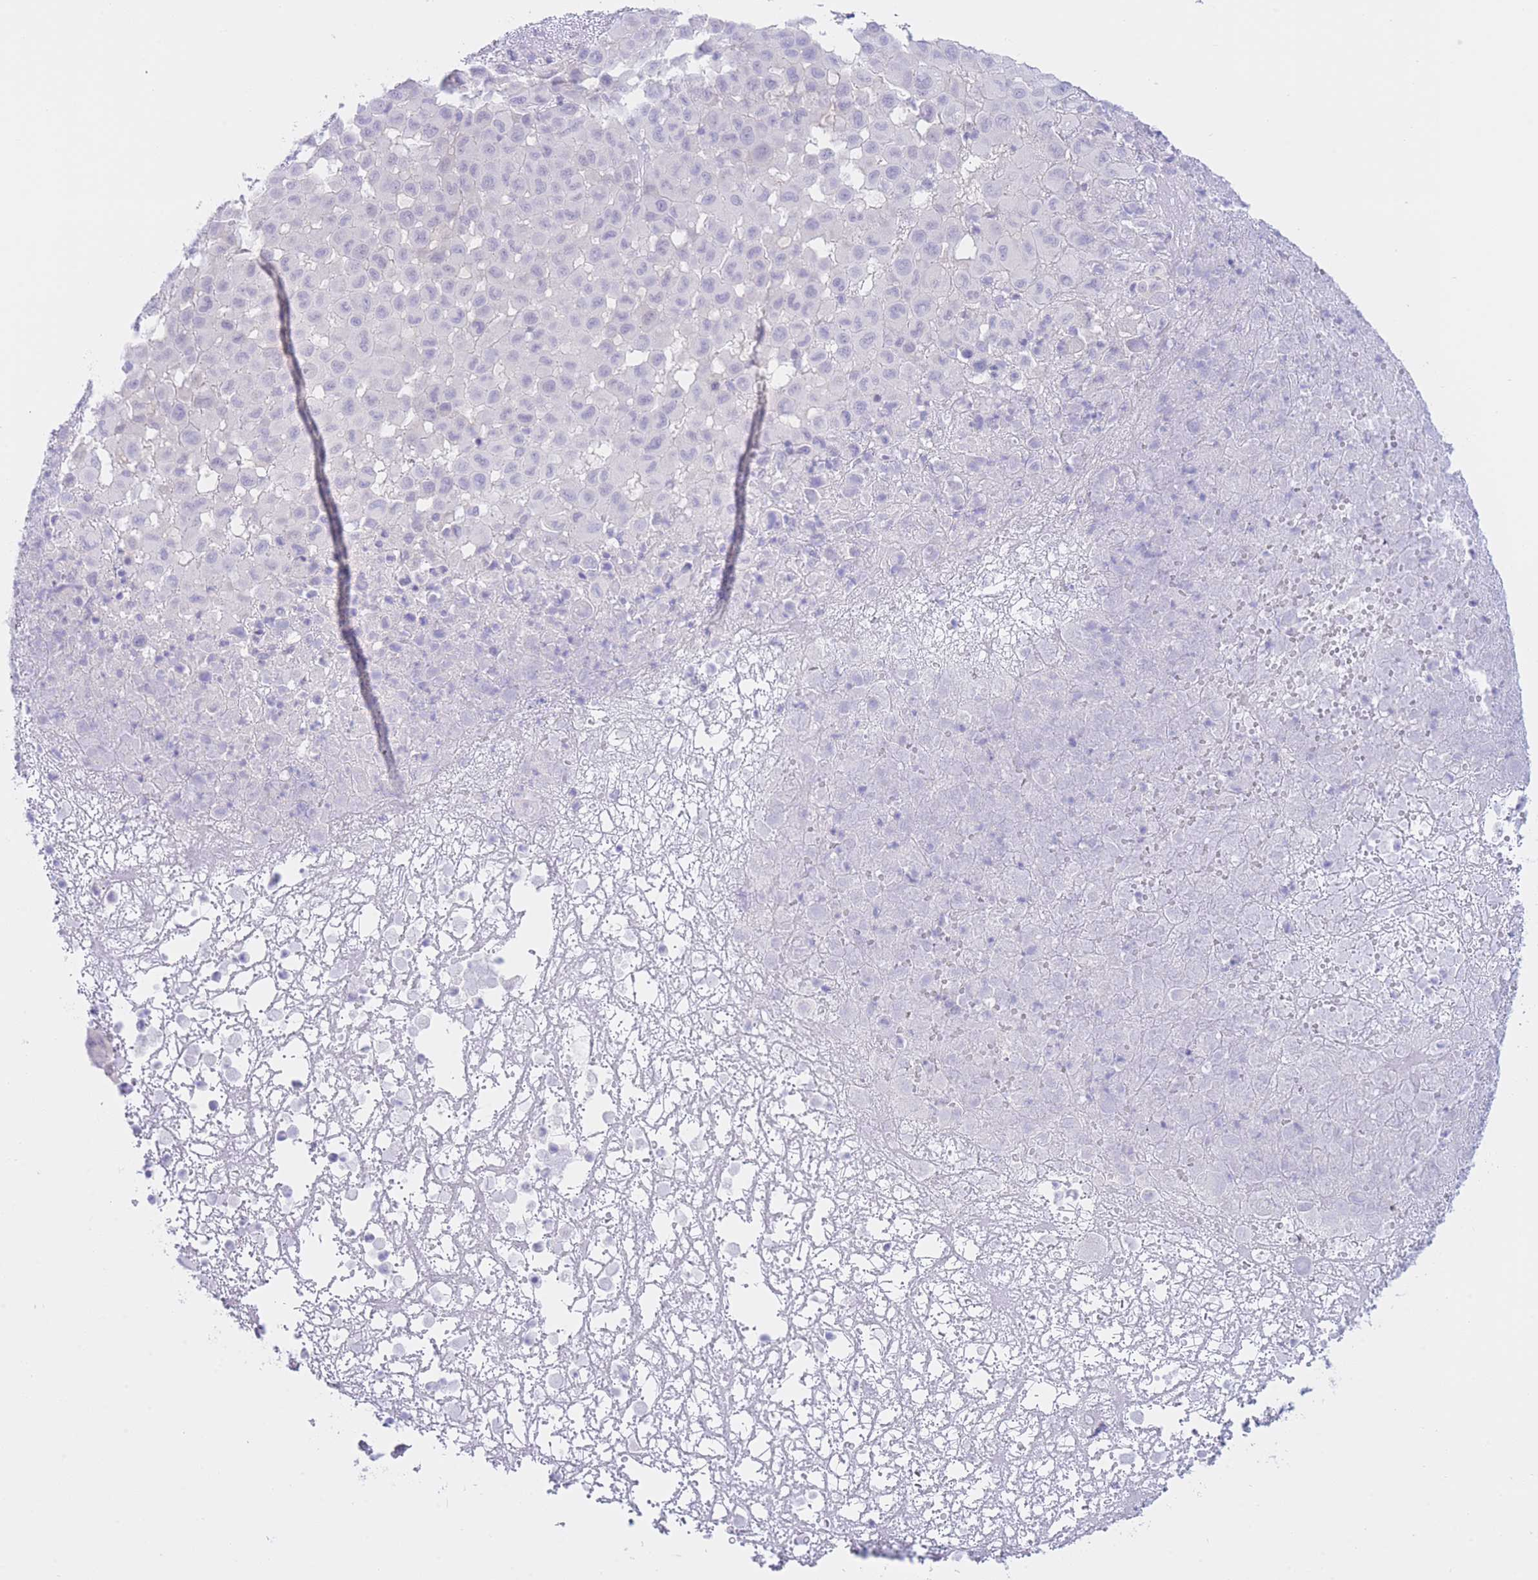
{"staining": {"intensity": "negative", "quantity": "none", "location": "none"}, "tissue": "melanoma", "cell_type": "Tumor cells", "image_type": "cancer", "snomed": [{"axis": "morphology", "description": "Malignant melanoma, NOS"}, {"axis": "topography", "description": "Skin"}], "caption": "A high-resolution micrograph shows immunohistochemistry staining of melanoma, which displays no significant staining in tumor cells.", "gene": "ZNF212", "patient": {"sex": "male", "age": 73}}